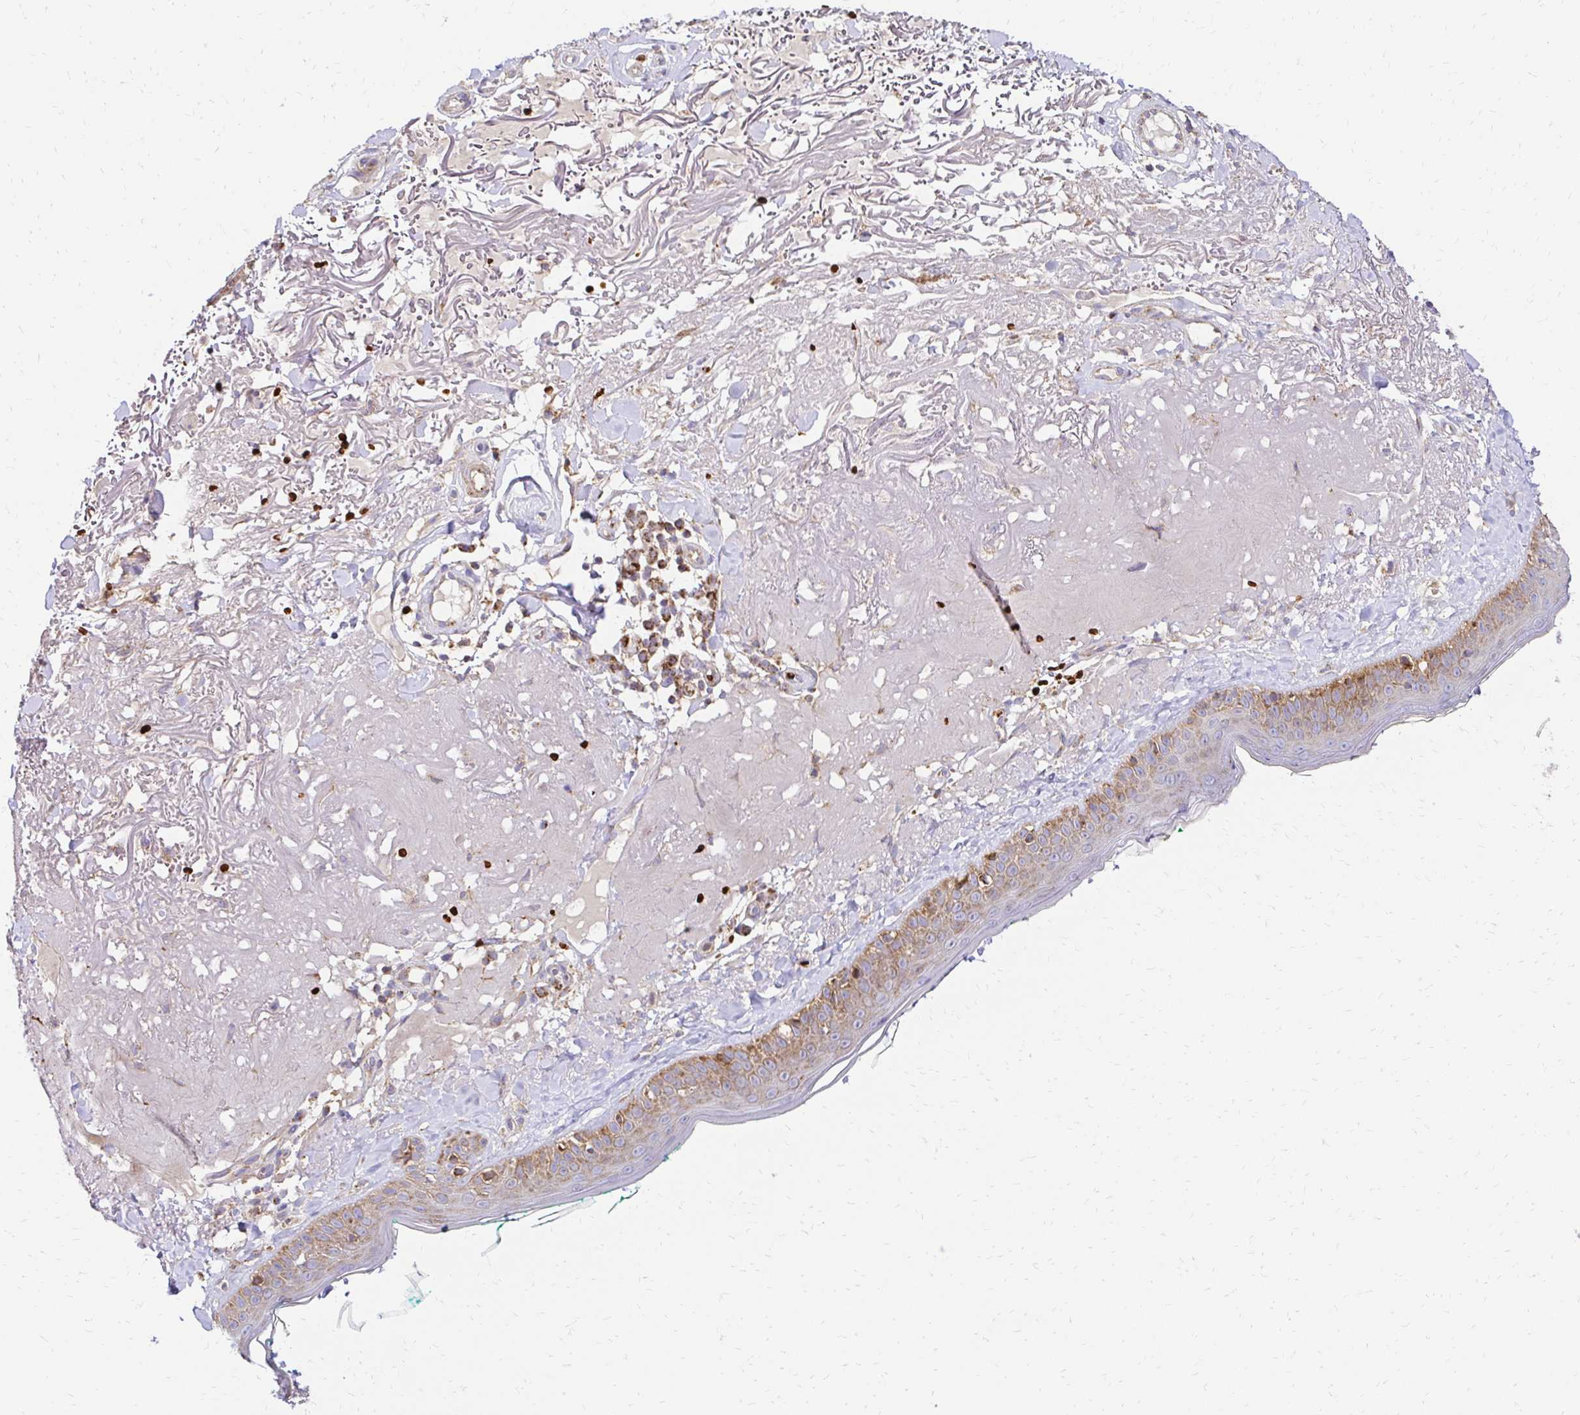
{"staining": {"intensity": "negative", "quantity": "none", "location": "none"}, "tissue": "skin", "cell_type": "Fibroblasts", "image_type": "normal", "snomed": [{"axis": "morphology", "description": "Normal tissue, NOS"}, {"axis": "topography", "description": "Skin"}], "caption": "This is a photomicrograph of IHC staining of benign skin, which shows no staining in fibroblasts. Nuclei are stained in blue.", "gene": "MRPL13", "patient": {"sex": "male", "age": 73}}